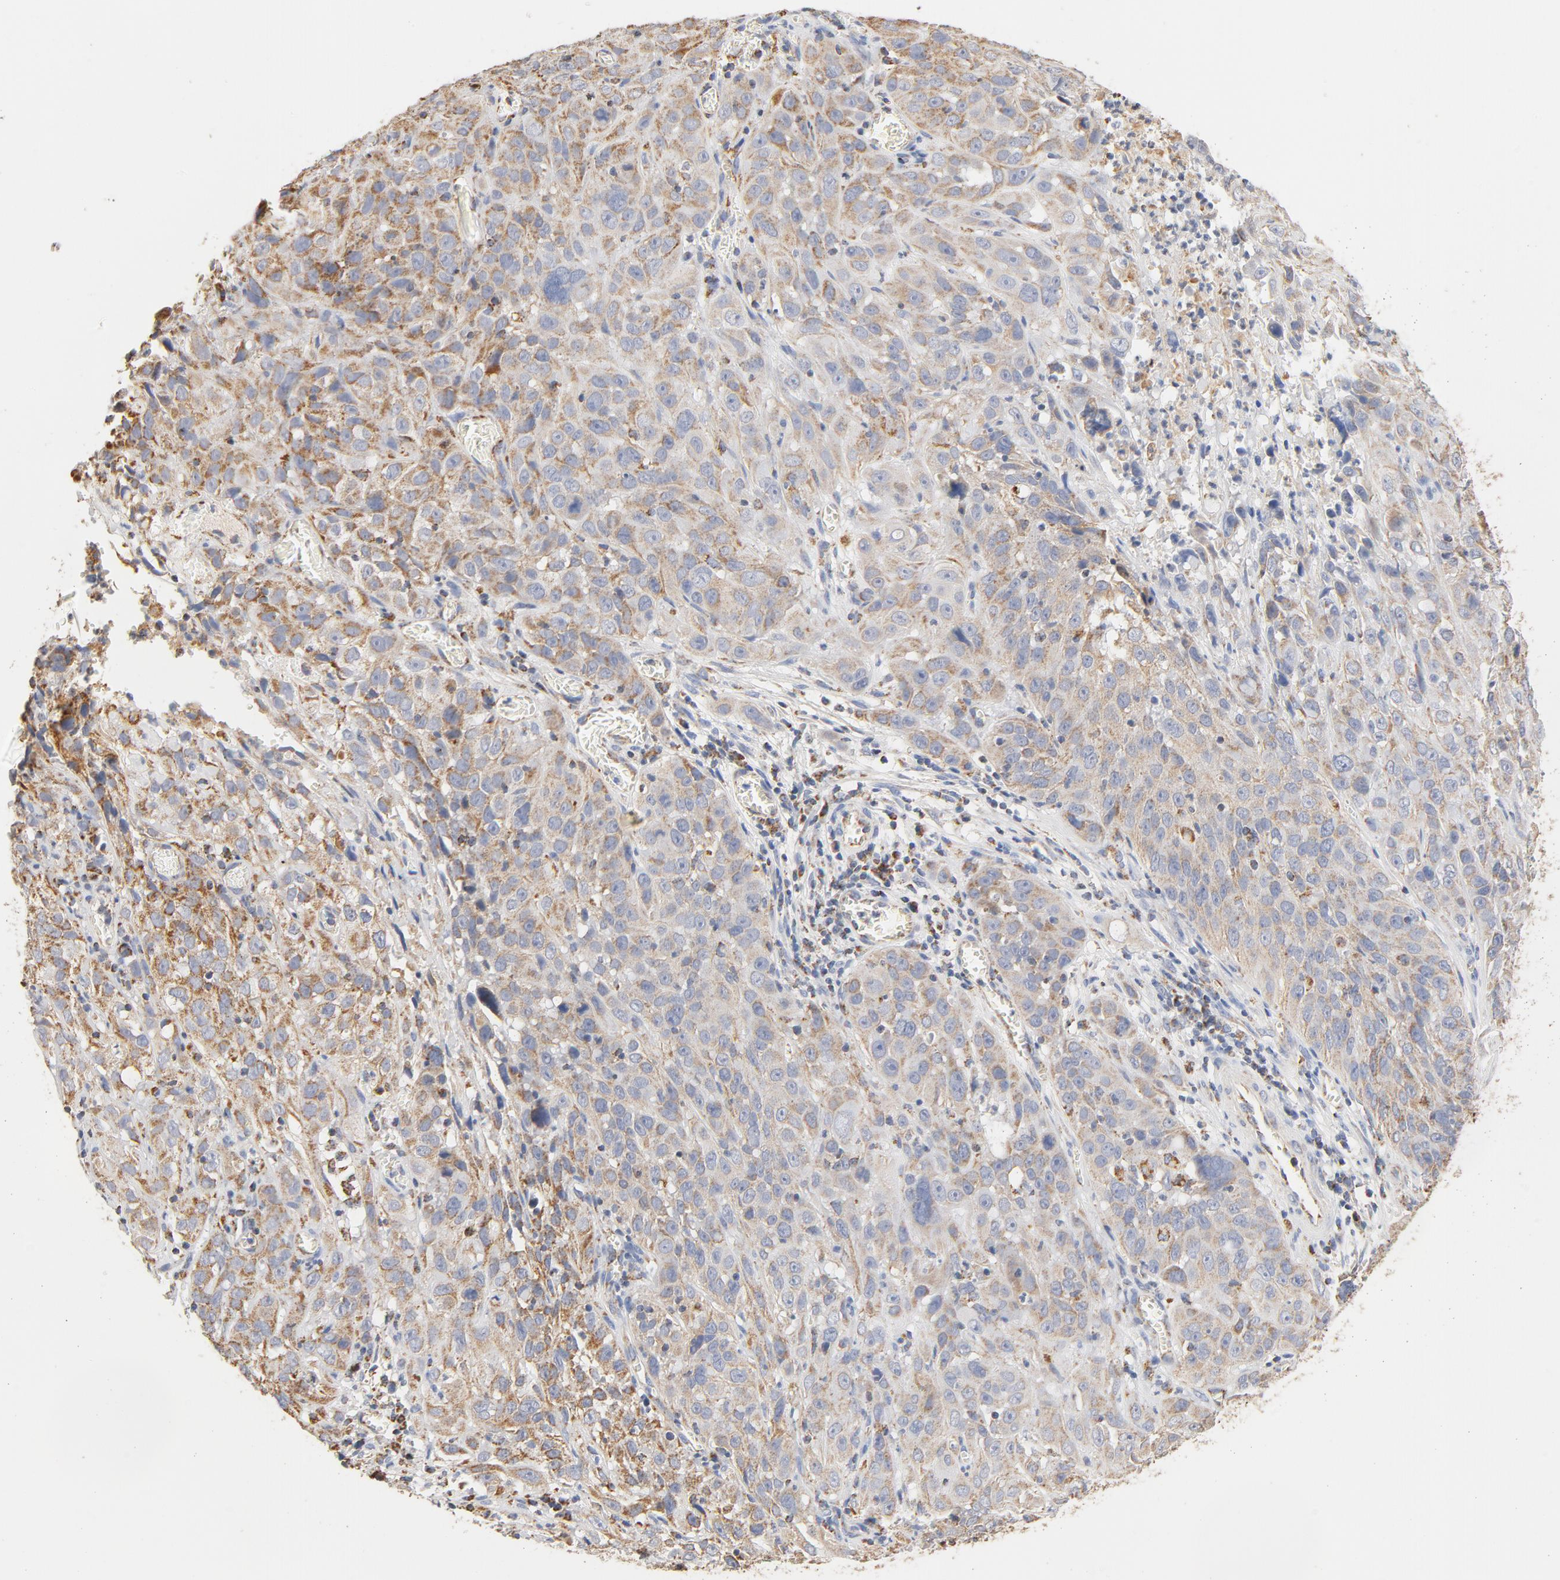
{"staining": {"intensity": "moderate", "quantity": ">75%", "location": "cytoplasmic/membranous"}, "tissue": "cervical cancer", "cell_type": "Tumor cells", "image_type": "cancer", "snomed": [{"axis": "morphology", "description": "Squamous cell carcinoma, NOS"}, {"axis": "topography", "description": "Cervix"}], "caption": "An immunohistochemistry image of neoplastic tissue is shown. Protein staining in brown shows moderate cytoplasmic/membranous positivity in cervical cancer within tumor cells.", "gene": "COX4I1", "patient": {"sex": "female", "age": 32}}